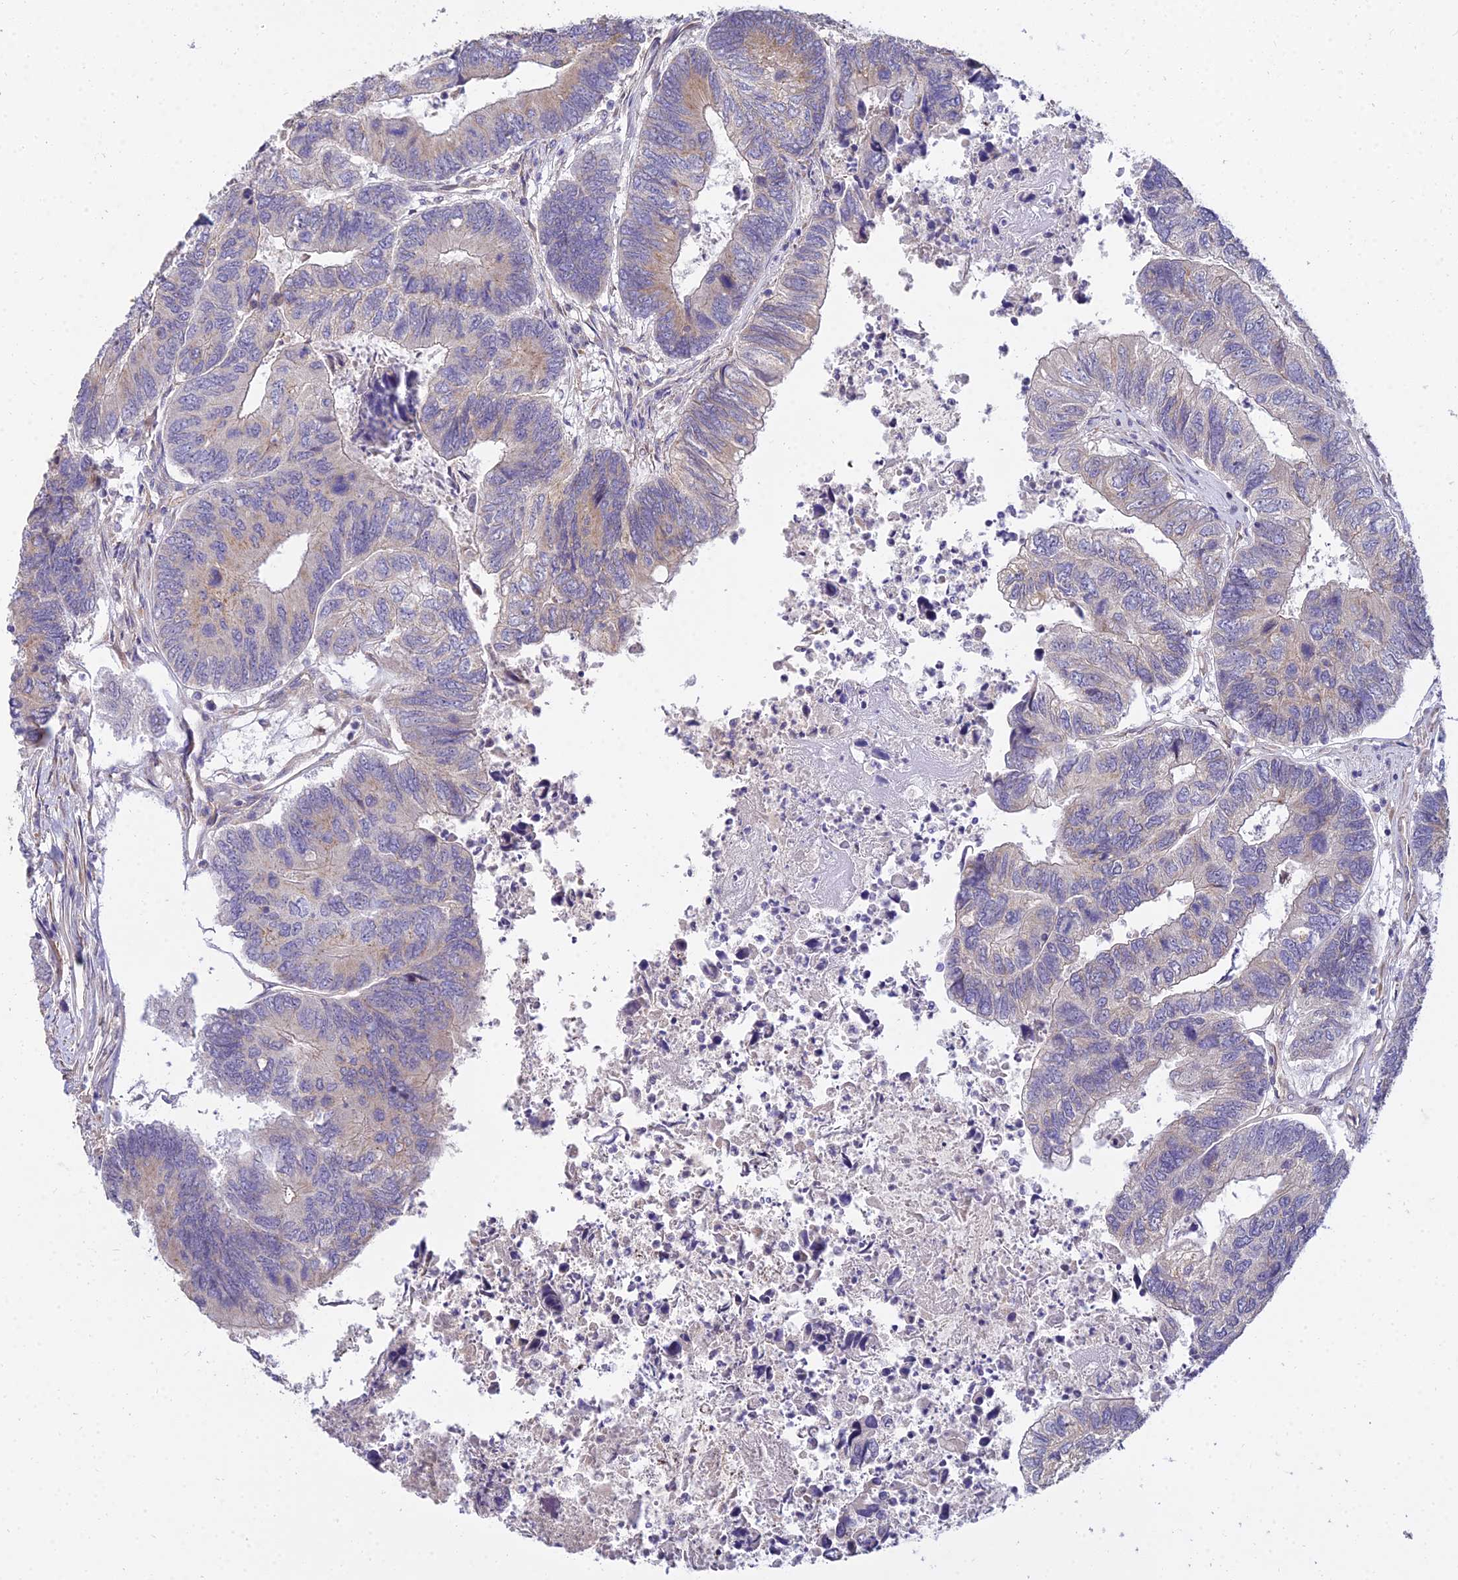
{"staining": {"intensity": "weak", "quantity": "25%-75%", "location": "cytoplasmic/membranous"}, "tissue": "colorectal cancer", "cell_type": "Tumor cells", "image_type": "cancer", "snomed": [{"axis": "morphology", "description": "Adenocarcinoma, NOS"}, {"axis": "topography", "description": "Colon"}], "caption": "The photomicrograph shows staining of adenocarcinoma (colorectal), revealing weak cytoplasmic/membranous protein expression (brown color) within tumor cells.", "gene": "ARL8B", "patient": {"sex": "female", "age": 67}}